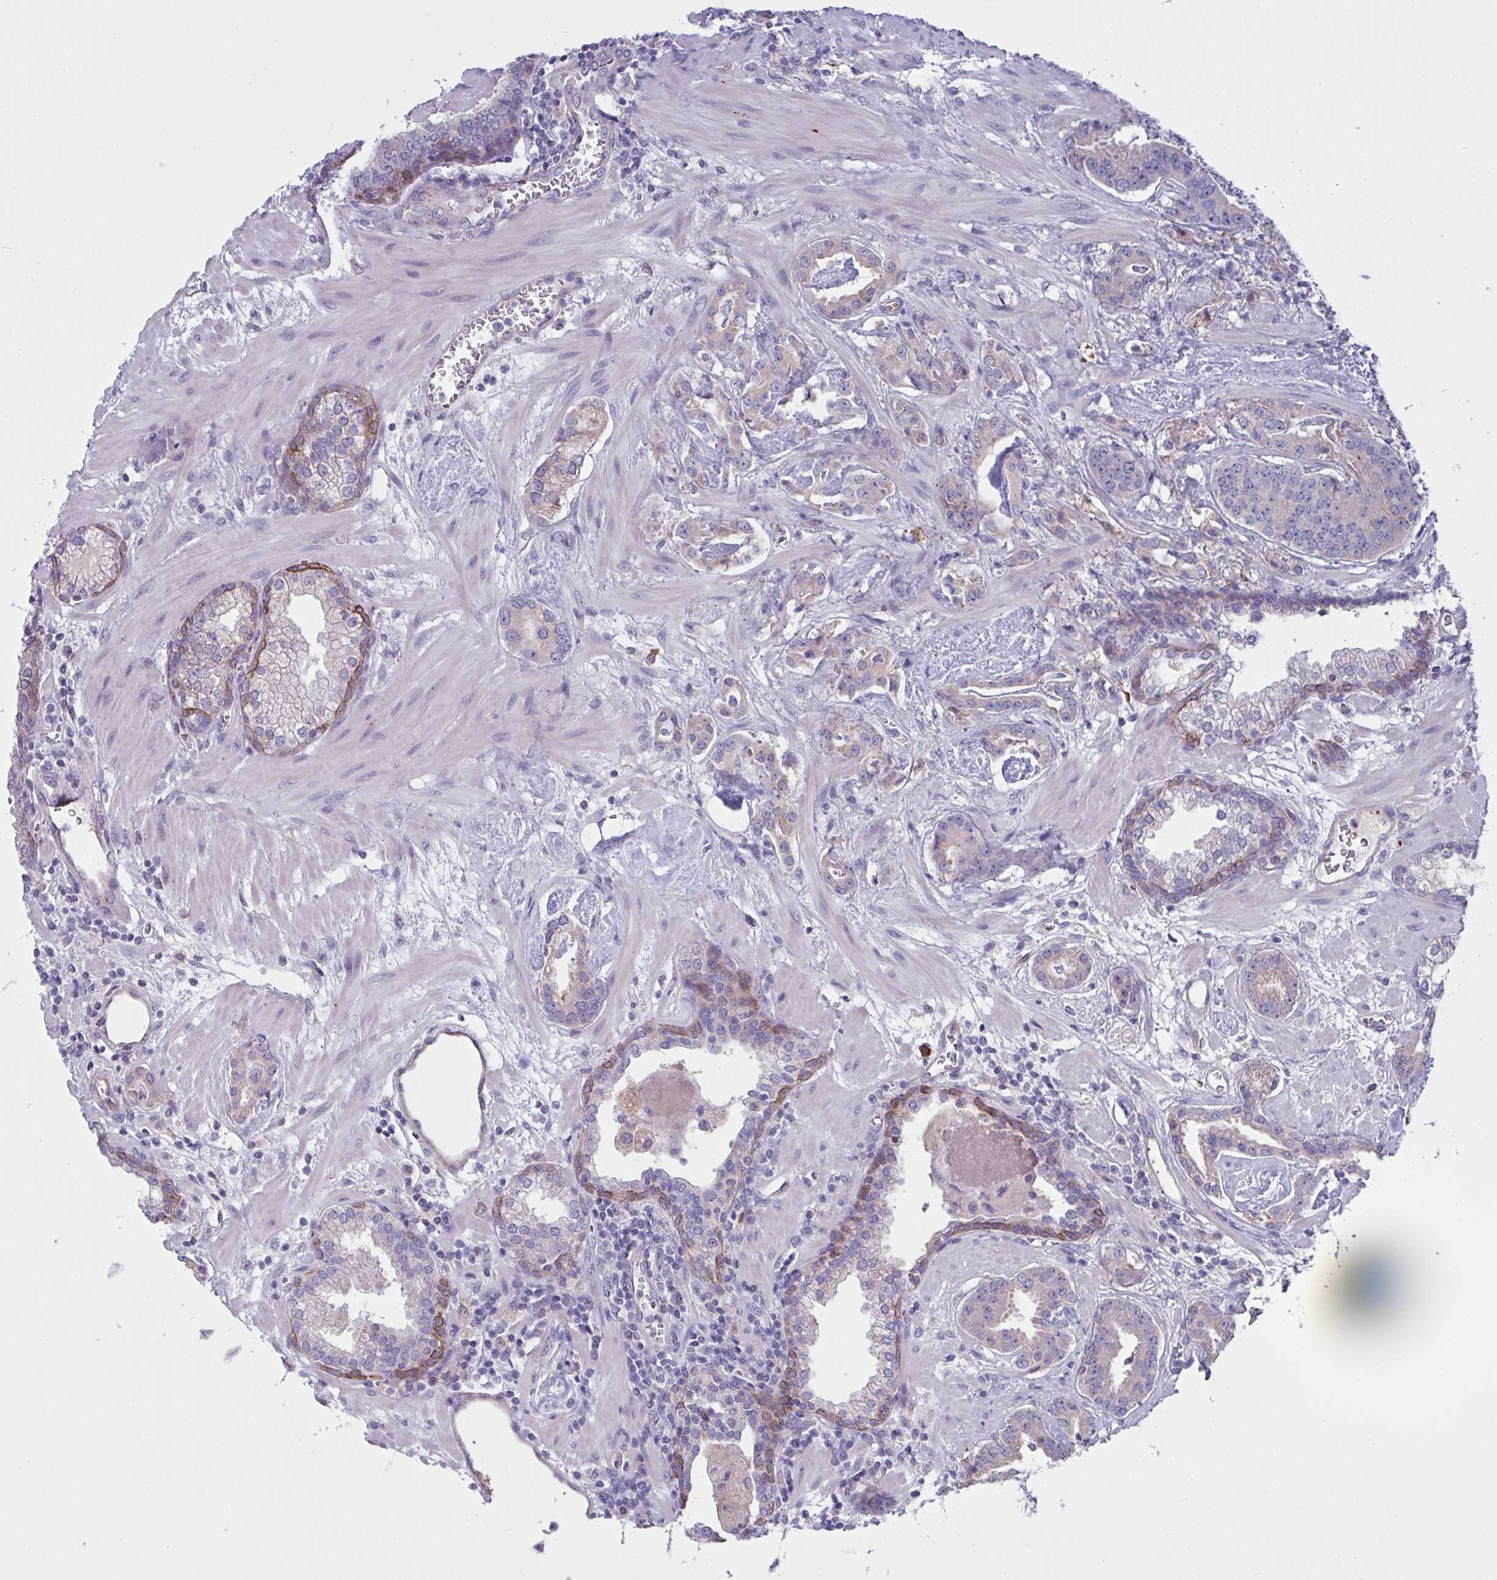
{"staining": {"intensity": "weak", "quantity": "<25%", "location": "cytoplasmic/membranous"}, "tissue": "prostate cancer", "cell_type": "Tumor cells", "image_type": "cancer", "snomed": [{"axis": "morphology", "description": "Adenocarcinoma, Low grade"}, {"axis": "topography", "description": "Prostate"}], "caption": "DAB immunohistochemical staining of prostate low-grade adenocarcinoma shows no significant expression in tumor cells.", "gene": "SLC66A1", "patient": {"sex": "male", "age": 62}}